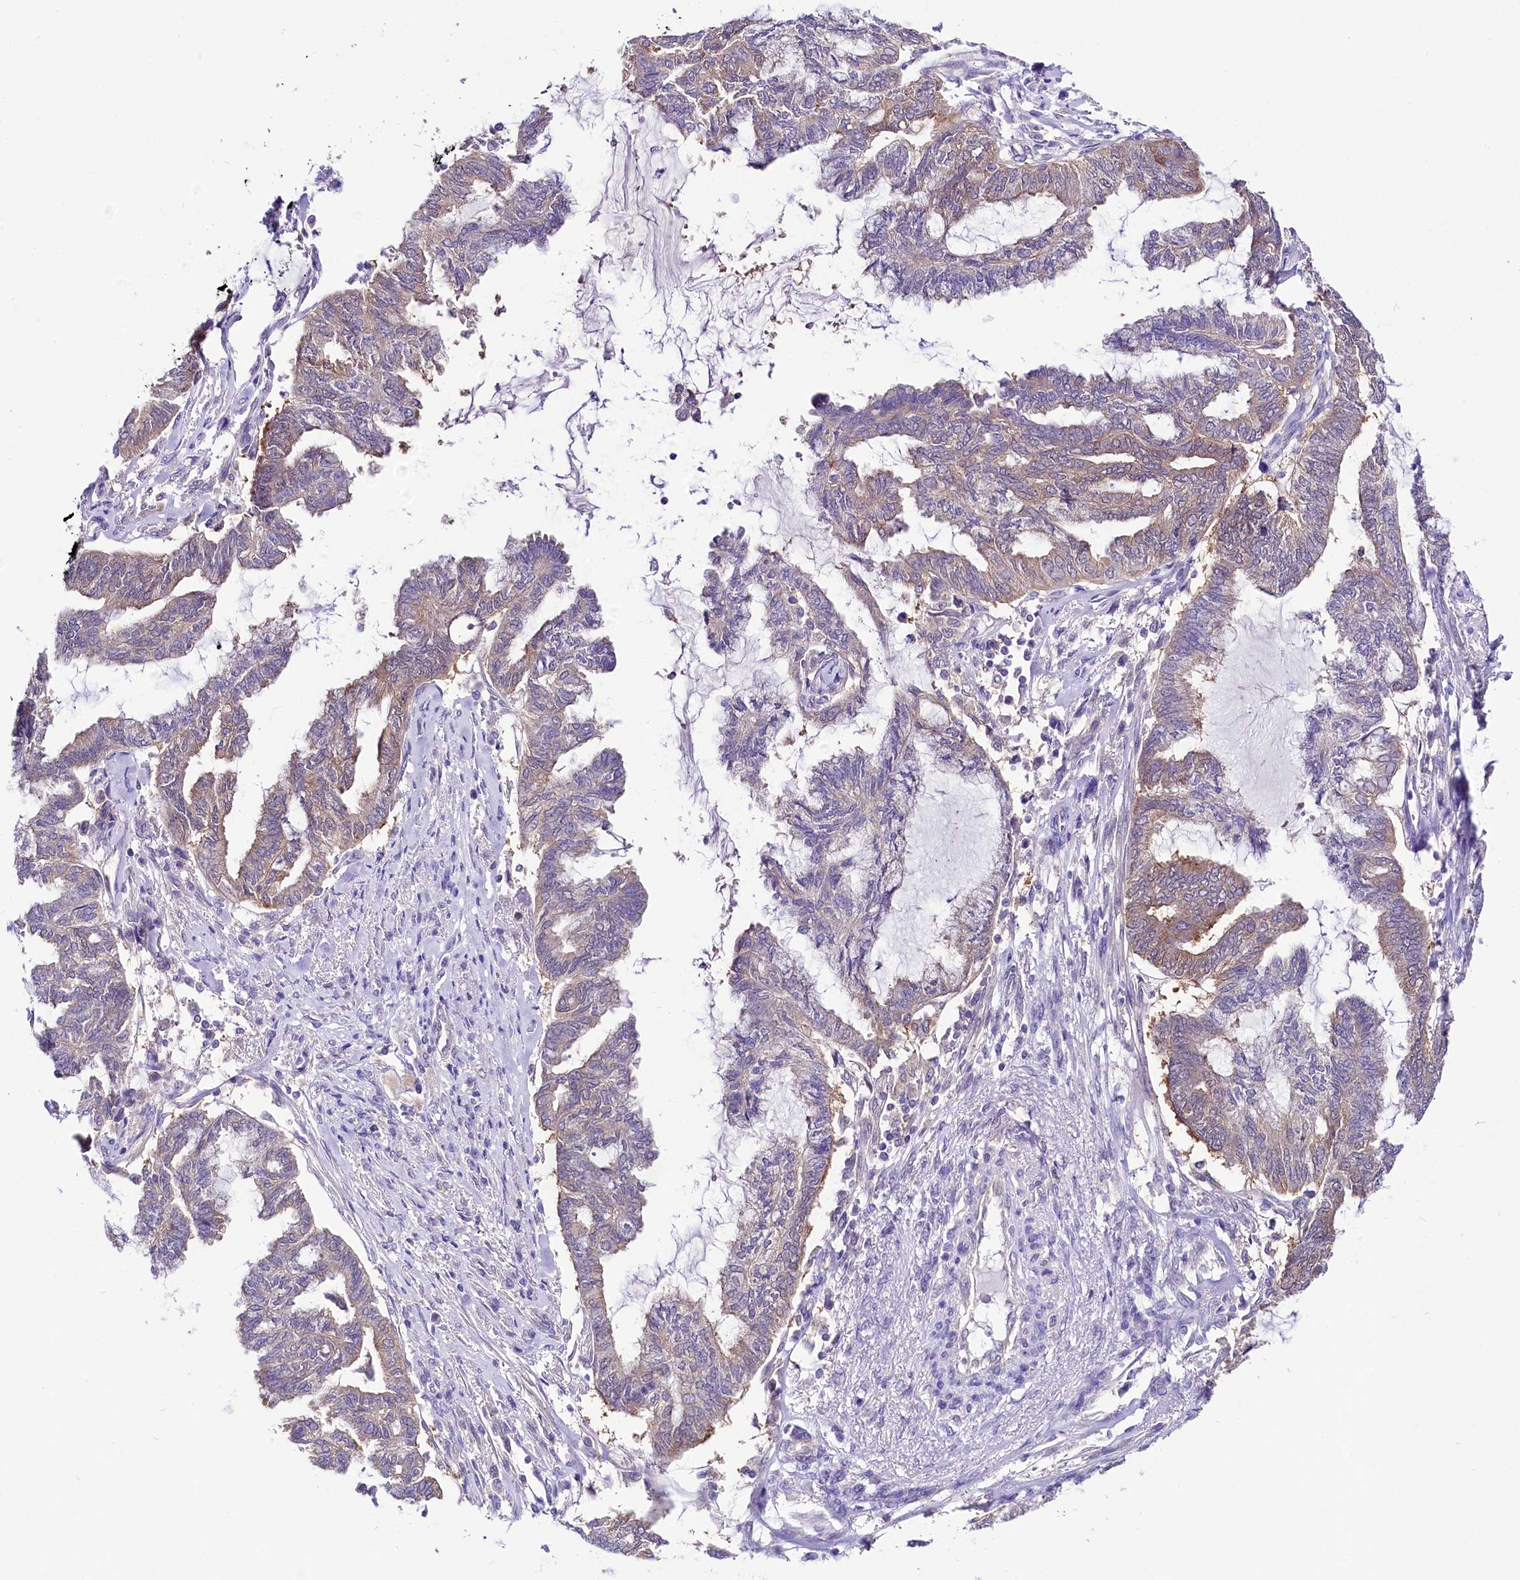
{"staining": {"intensity": "weak", "quantity": "<25%", "location": "cytoplasmic/membranous"}, "tissue": "endometrial cancer", "cell_type": "Tumor cells", "image_type": "cancer", "snomed": [{"axis": "morphology", "description": "Adenocarcinoma, NOS"}, {"axis": "topography", "description": "Endometrium"}], "caption": "This is an IHC micrograph of human endometrial cancer. There is no staining in tumor cells.", "gene": "ABHD5", "patient": {"sex": "female", "age": 86}}